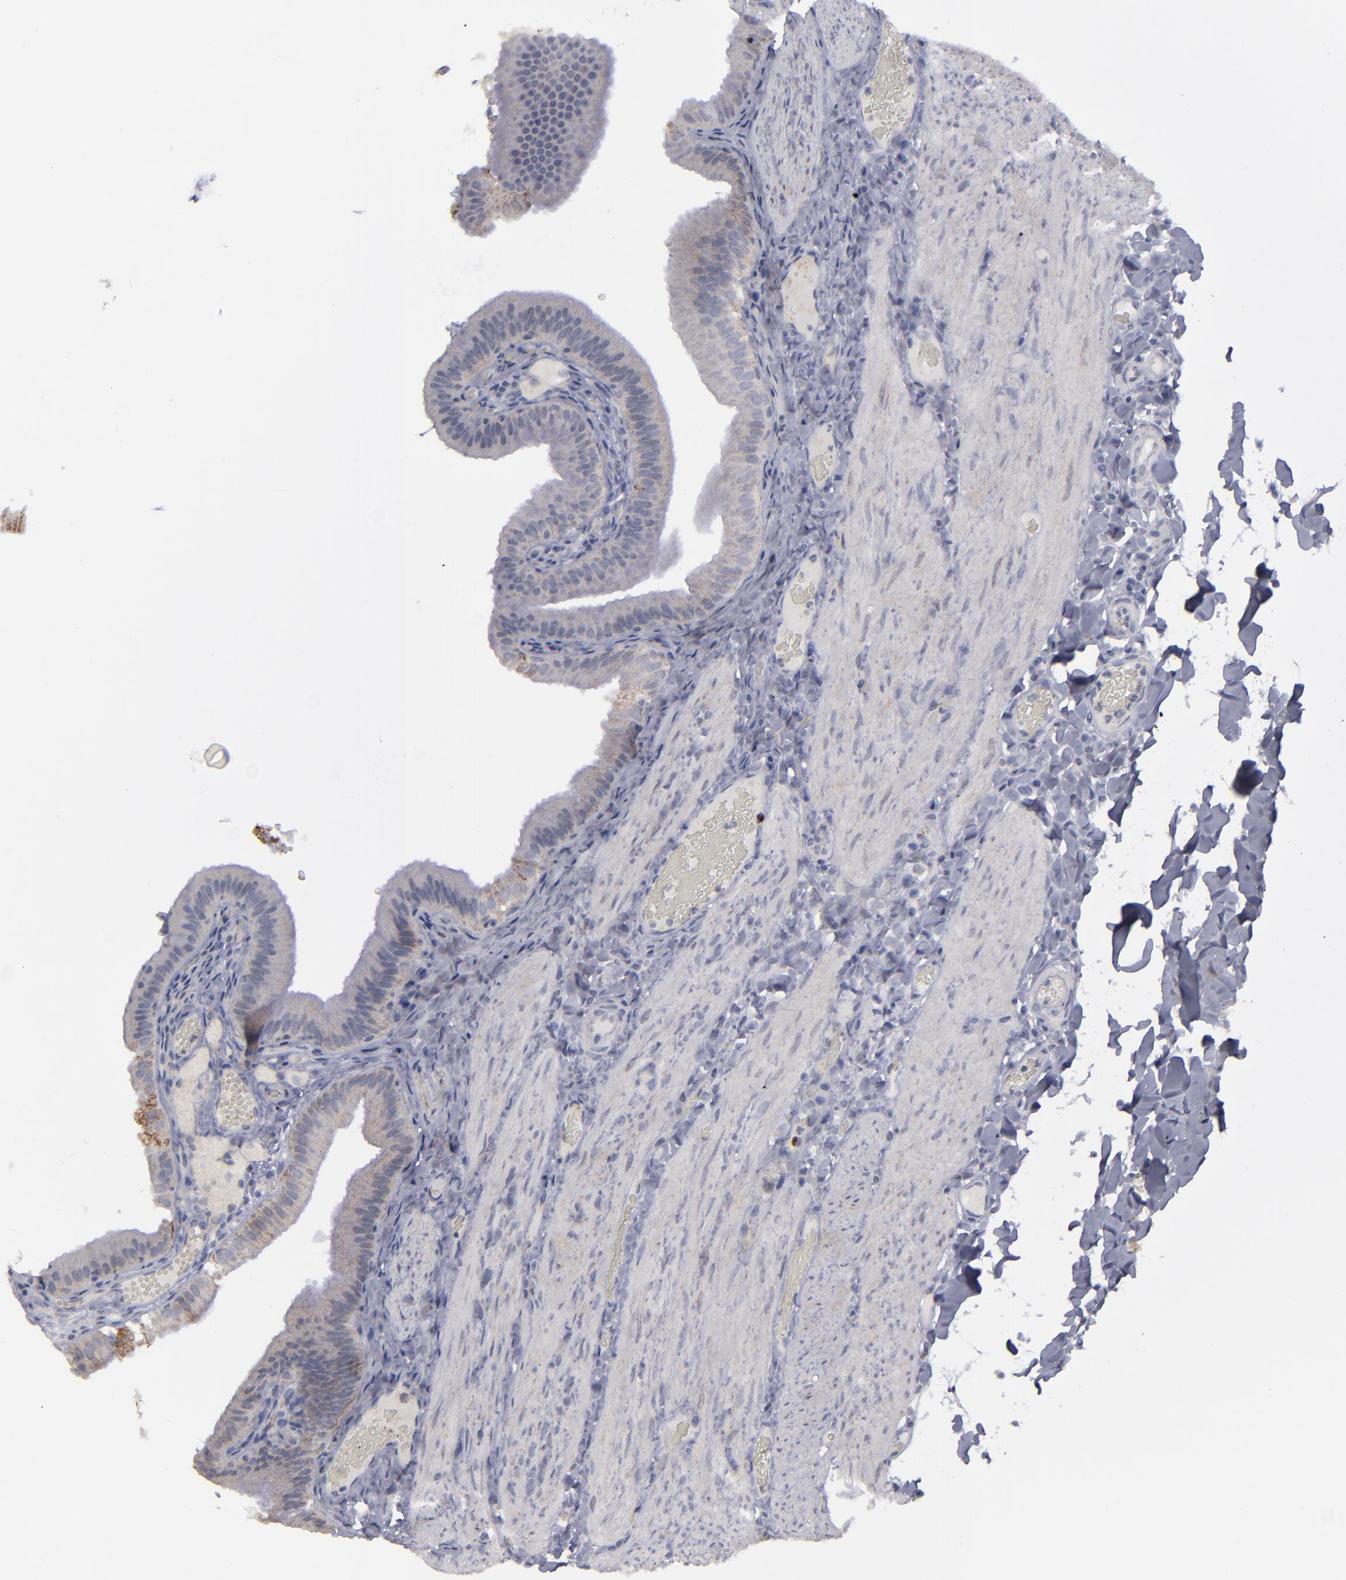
{"staining": {"intensity": "weak", "quantity": "25%-75%", "location": "cytoplasmic/membranous"}, "tissue": "gallbladder", "cell_type": "Glandular cells", "image_type": "normal", "snomed": [{"axis": "morphology", "description": "Normal tissue, NOS"}, {"axis": "topography", "description": "Gallbladder"}], "caption": "The photomicrograph exhibits immunohistochemical staining of benign gallbladder. There is weak cytoplasmic/membranous expression is present in approximately 25%-75% of glandular cells. (IHC, brightfield microscopy, high magnification).", "gene": "MYOM2", "patient": {"sex": "female", "age": 24}}